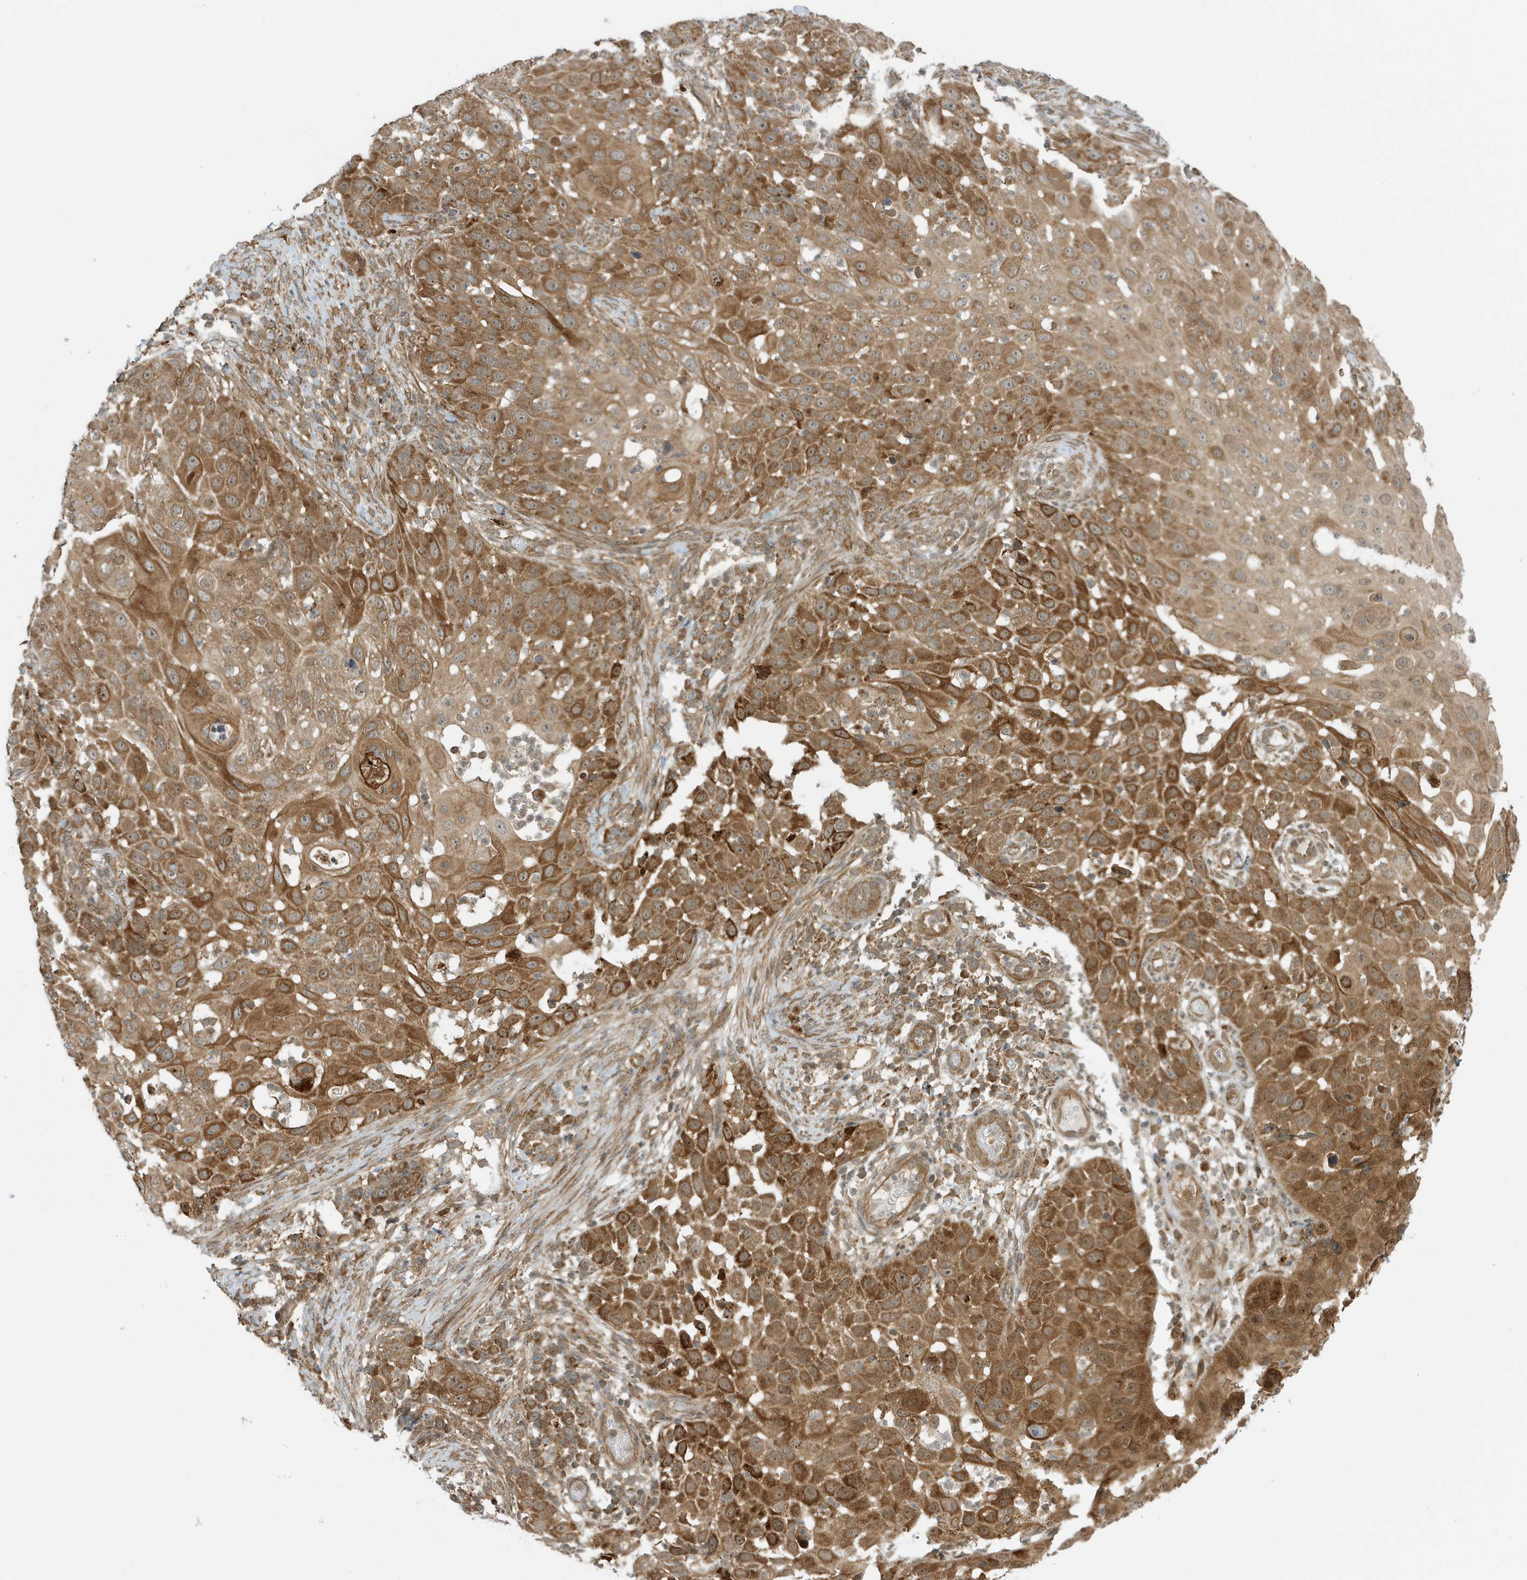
{"staining": {"intensity": "strong", "quantity": ">75%", "location": "cytoplasmic/membranous"}, "tissue": "skin cancer", "cell_type": "Tumor cells", "image_type": "cancer", "snomed": [{"axis": "morphology", "description": "Squamous cell carcinoma, NOS"}, {"axis": "topography", "description": "Skin"}], "caption": "This photomicrograph demonstrates IHC staining of skin cancer (squamous cell carcinoma), with high strong cytoplasmic/membranous expression in about >75% of tumor cells.", "gene": "DHX36", "patient": {"sex": "female", "age": 44}}